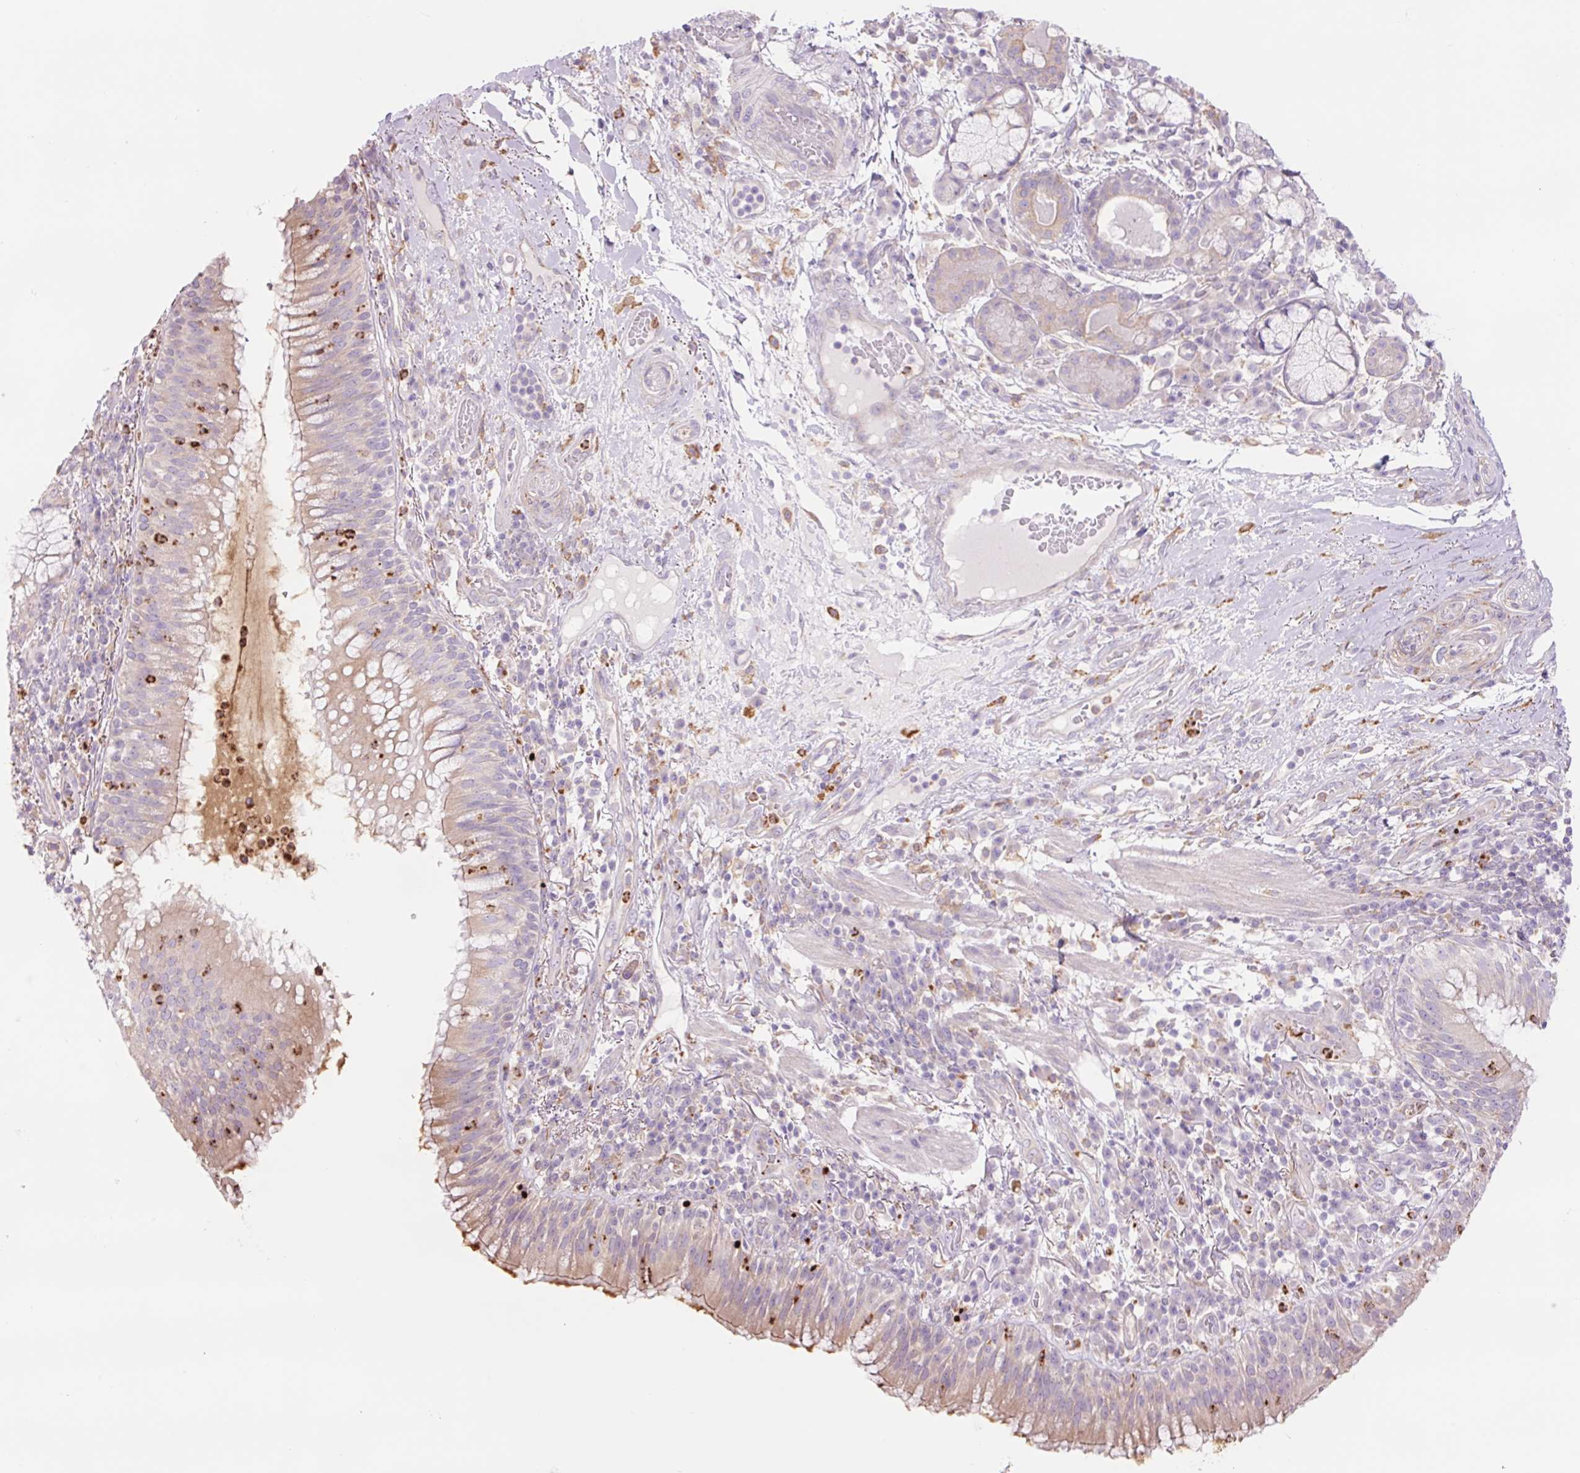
{"staining": {"intensity": "weak", "quantity": "25%-75%", "location": "cytoplasmic/membranous"}, "tissue": "bronchus", "cell_type": "Respiratory epithelial cells", "image_type": "normal", "snomed": [{"axis": "morphology", "description": "Normal tissue, NOS"}, {"axis": "topography", "description": "Cartilage tissue"}, {"axis": "topography", "description": "Bronchus"}], "caption": "This is an image of IHC staining of benign bronchus, which shows weak staining in the cytoplasmic/membranous of respiratory epithelial cells.", "gene": "SH2D6", "patient": {"sex": "male", "age": 56}}